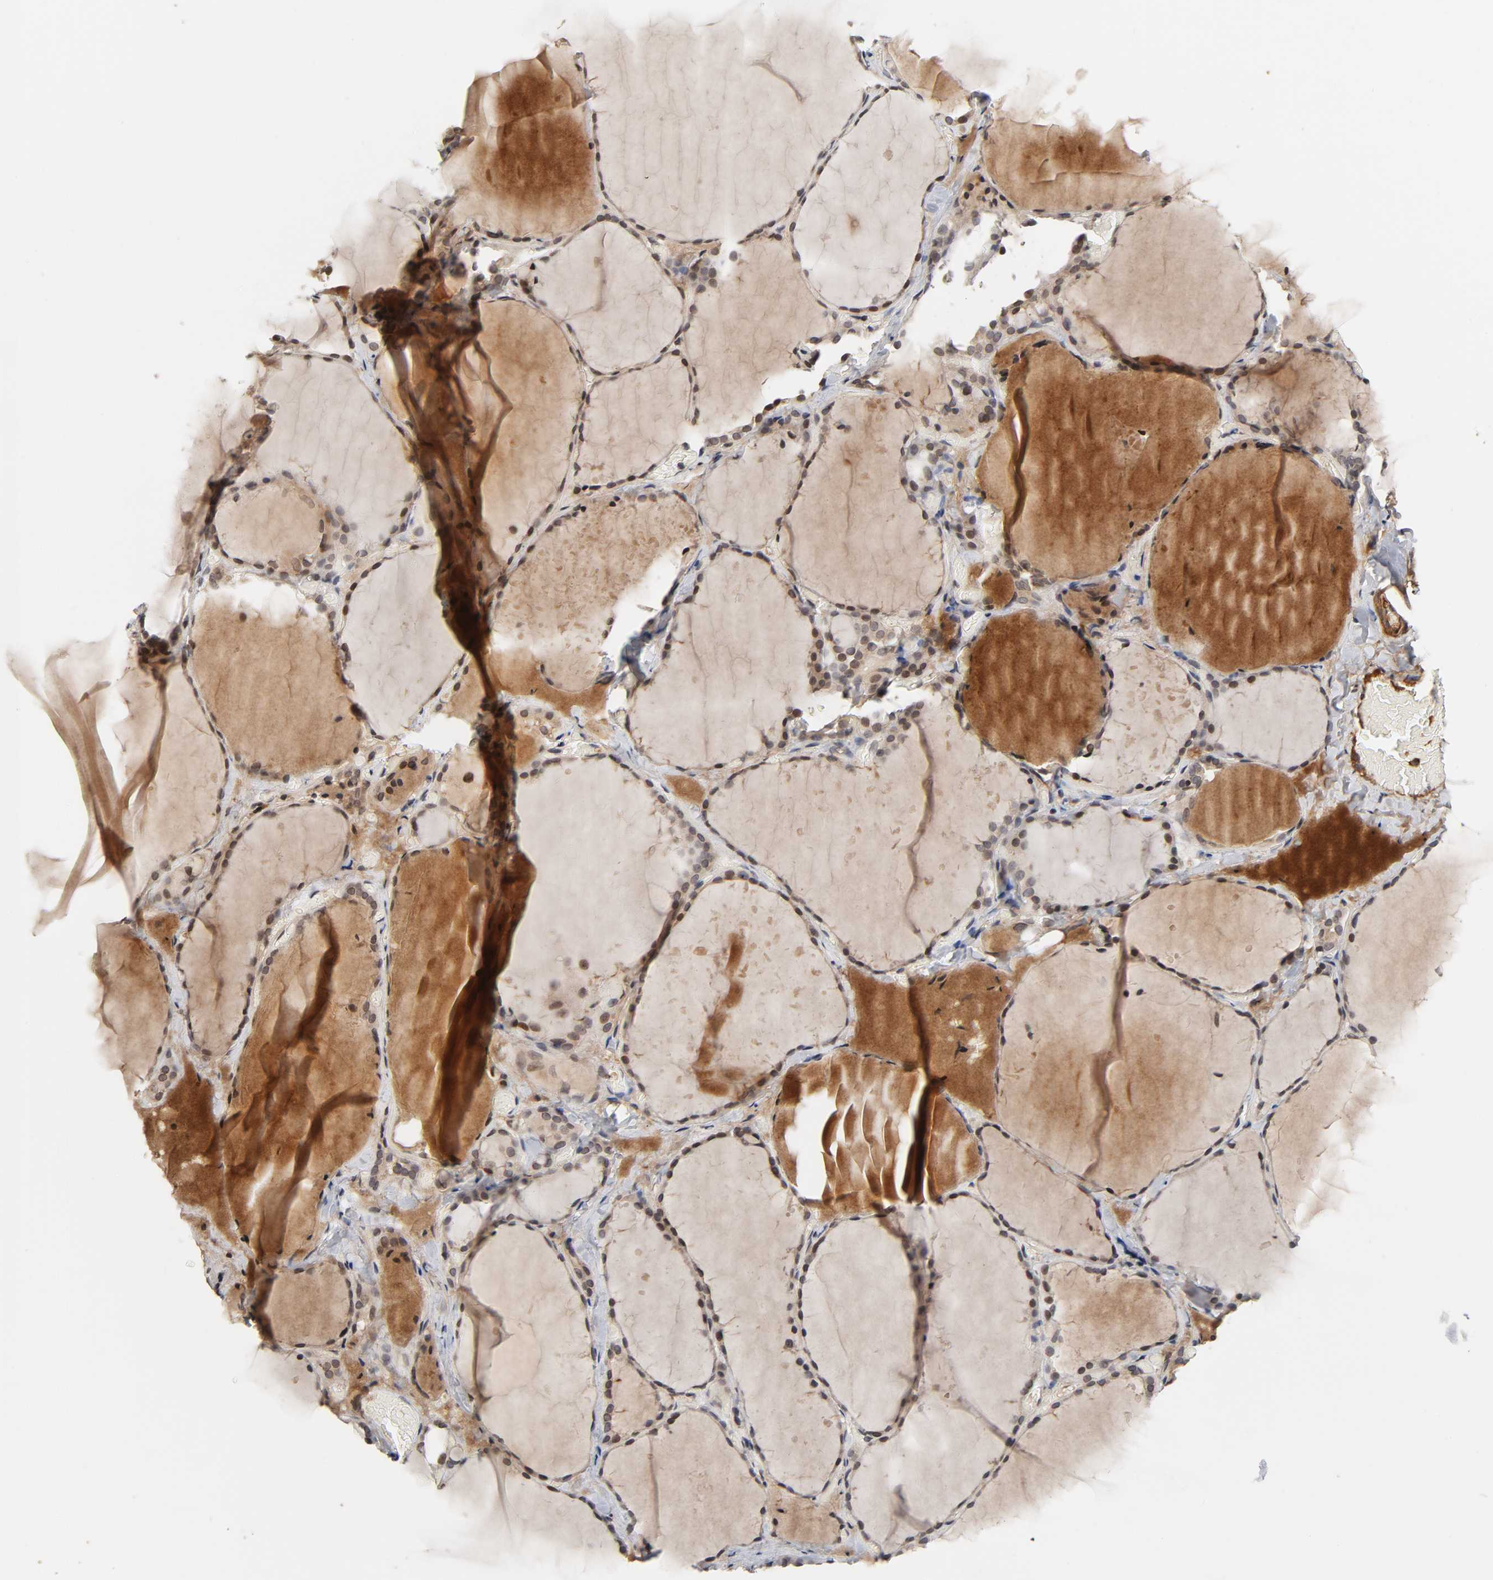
{"staining": {"intensity": "strong", "quantity": ">75%", "location": "cytoplasmic/membranous,nuclear"}, "tissue": "thyroid gland", "cell_type": "Glandular cells", "image_type": "normal", "snomed": [{"axis": "morphology", "description": "Normal tissue, NOS"}, {"axis": "topography", "description": "Thyroid gland"}], "caption": "Immunohistochemical staining of normal thyroid gland demonstrates >75% levels of strong cytoplasmic/membranous,nuclear protein staining in about >75% of glandular cells. (Stains: DAB in brown, nuclei in blue, Microscopy: brightfield microscopy at high magnification).", "gene": "CPN2", "patient": {"sex": "female", "age": 22}}